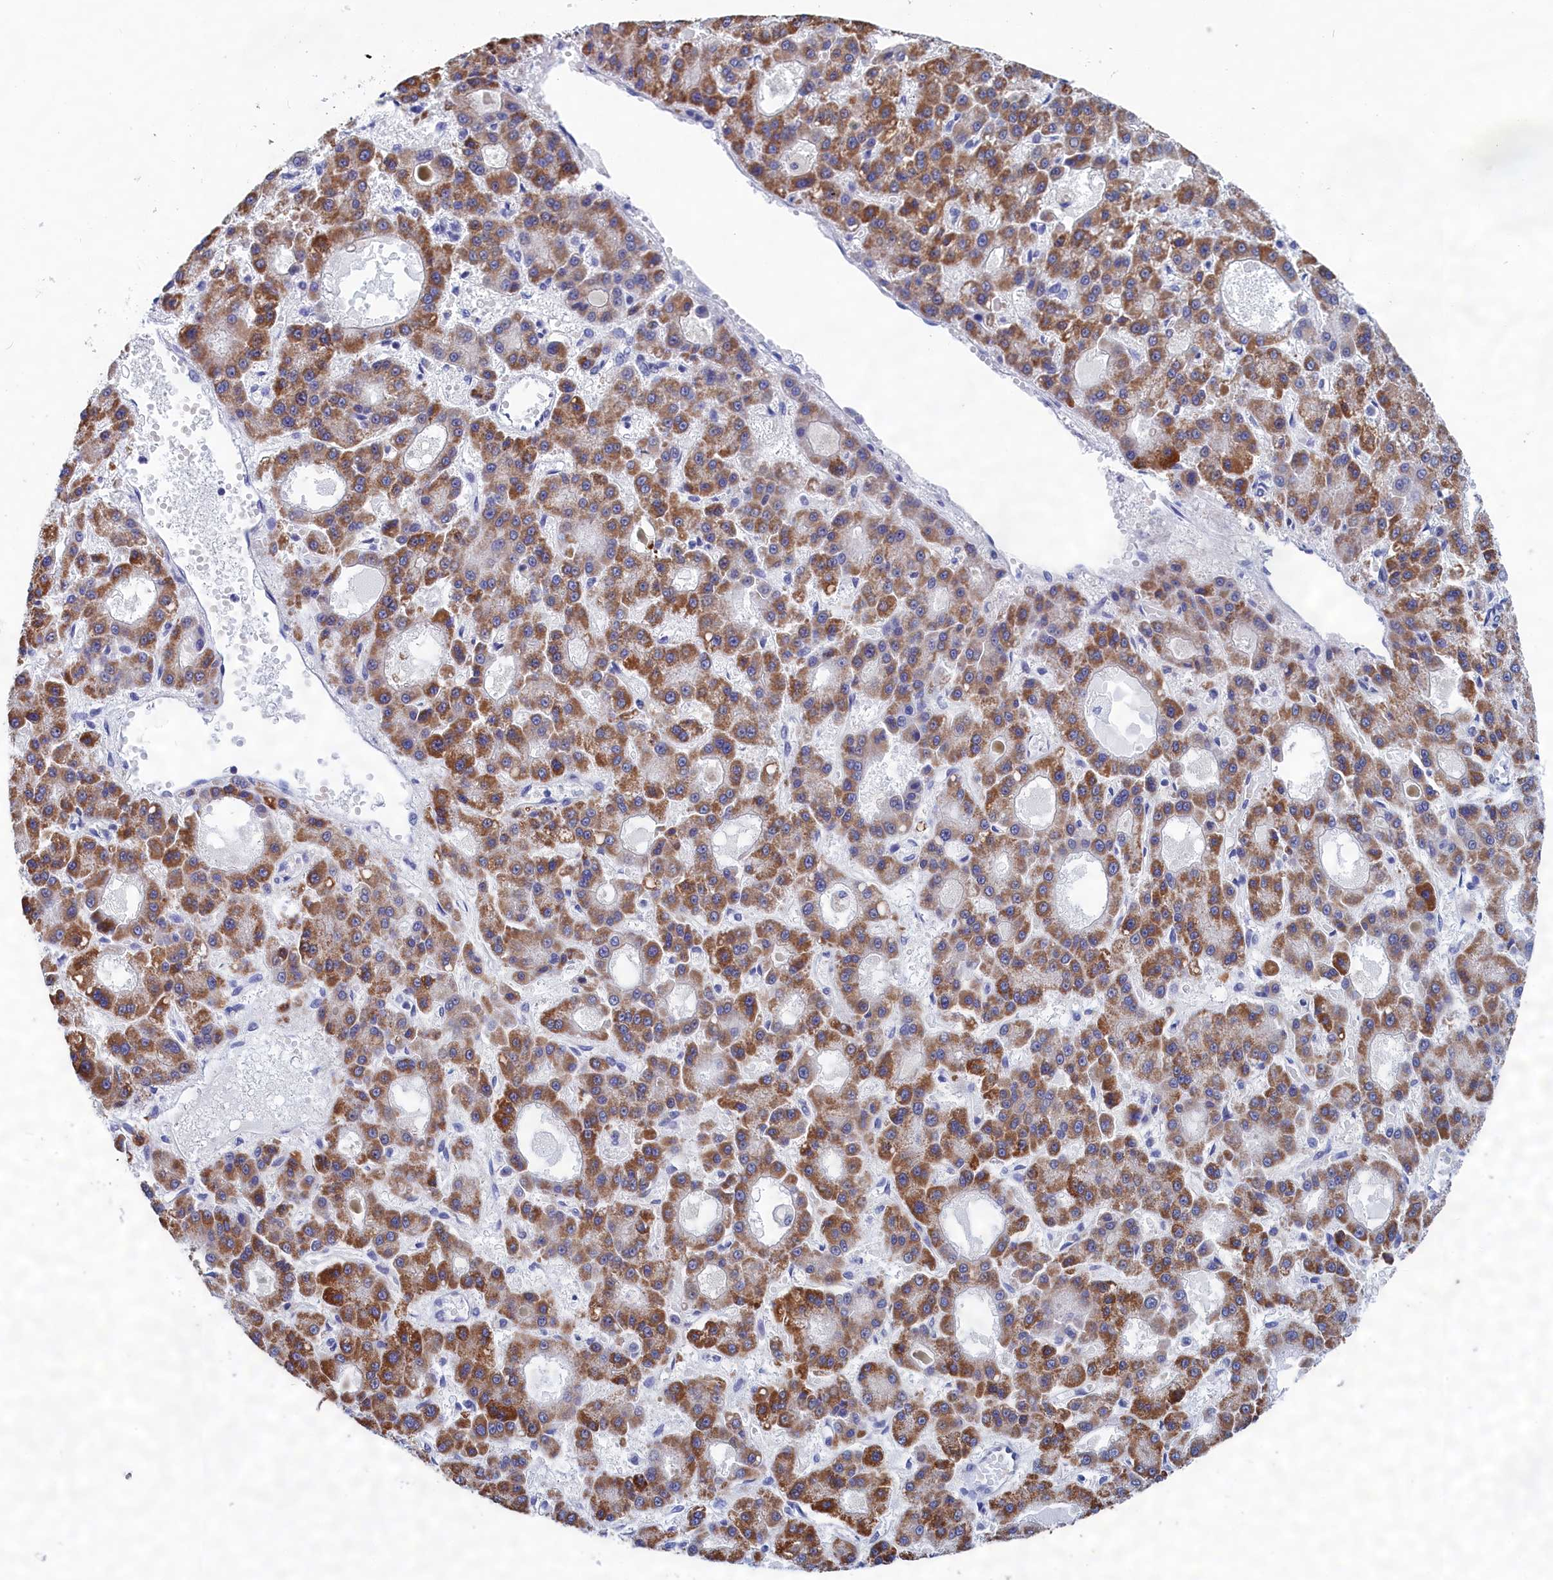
{"staining": {"intensity": "moderate", "quantity": ">75%", "location": "cytoplasmic/membranous"}, "tissue": "liver cancer", "cell_type": "Tumor cells", "image_type": "cancer", "snomed": [{"axis": "morphology", "description": "Carcinoma, Hepatocellular, NOS"}, {"axis": "topography", "description": "Liver"}], "caption": "Immunohistochemistry (IHC) image of neoplastic tissue: hepatocellular carcinoma (liver) stained using immunohistochemistry (IHC) displays medium levels of moderate protein expression localized specifically in the cytoplasmic/membranous of tumor cells, appearing as a cytoplasmic/membranous brown color.", "gene": "PGP", "patient": {"sex": "male", "age": 70}}